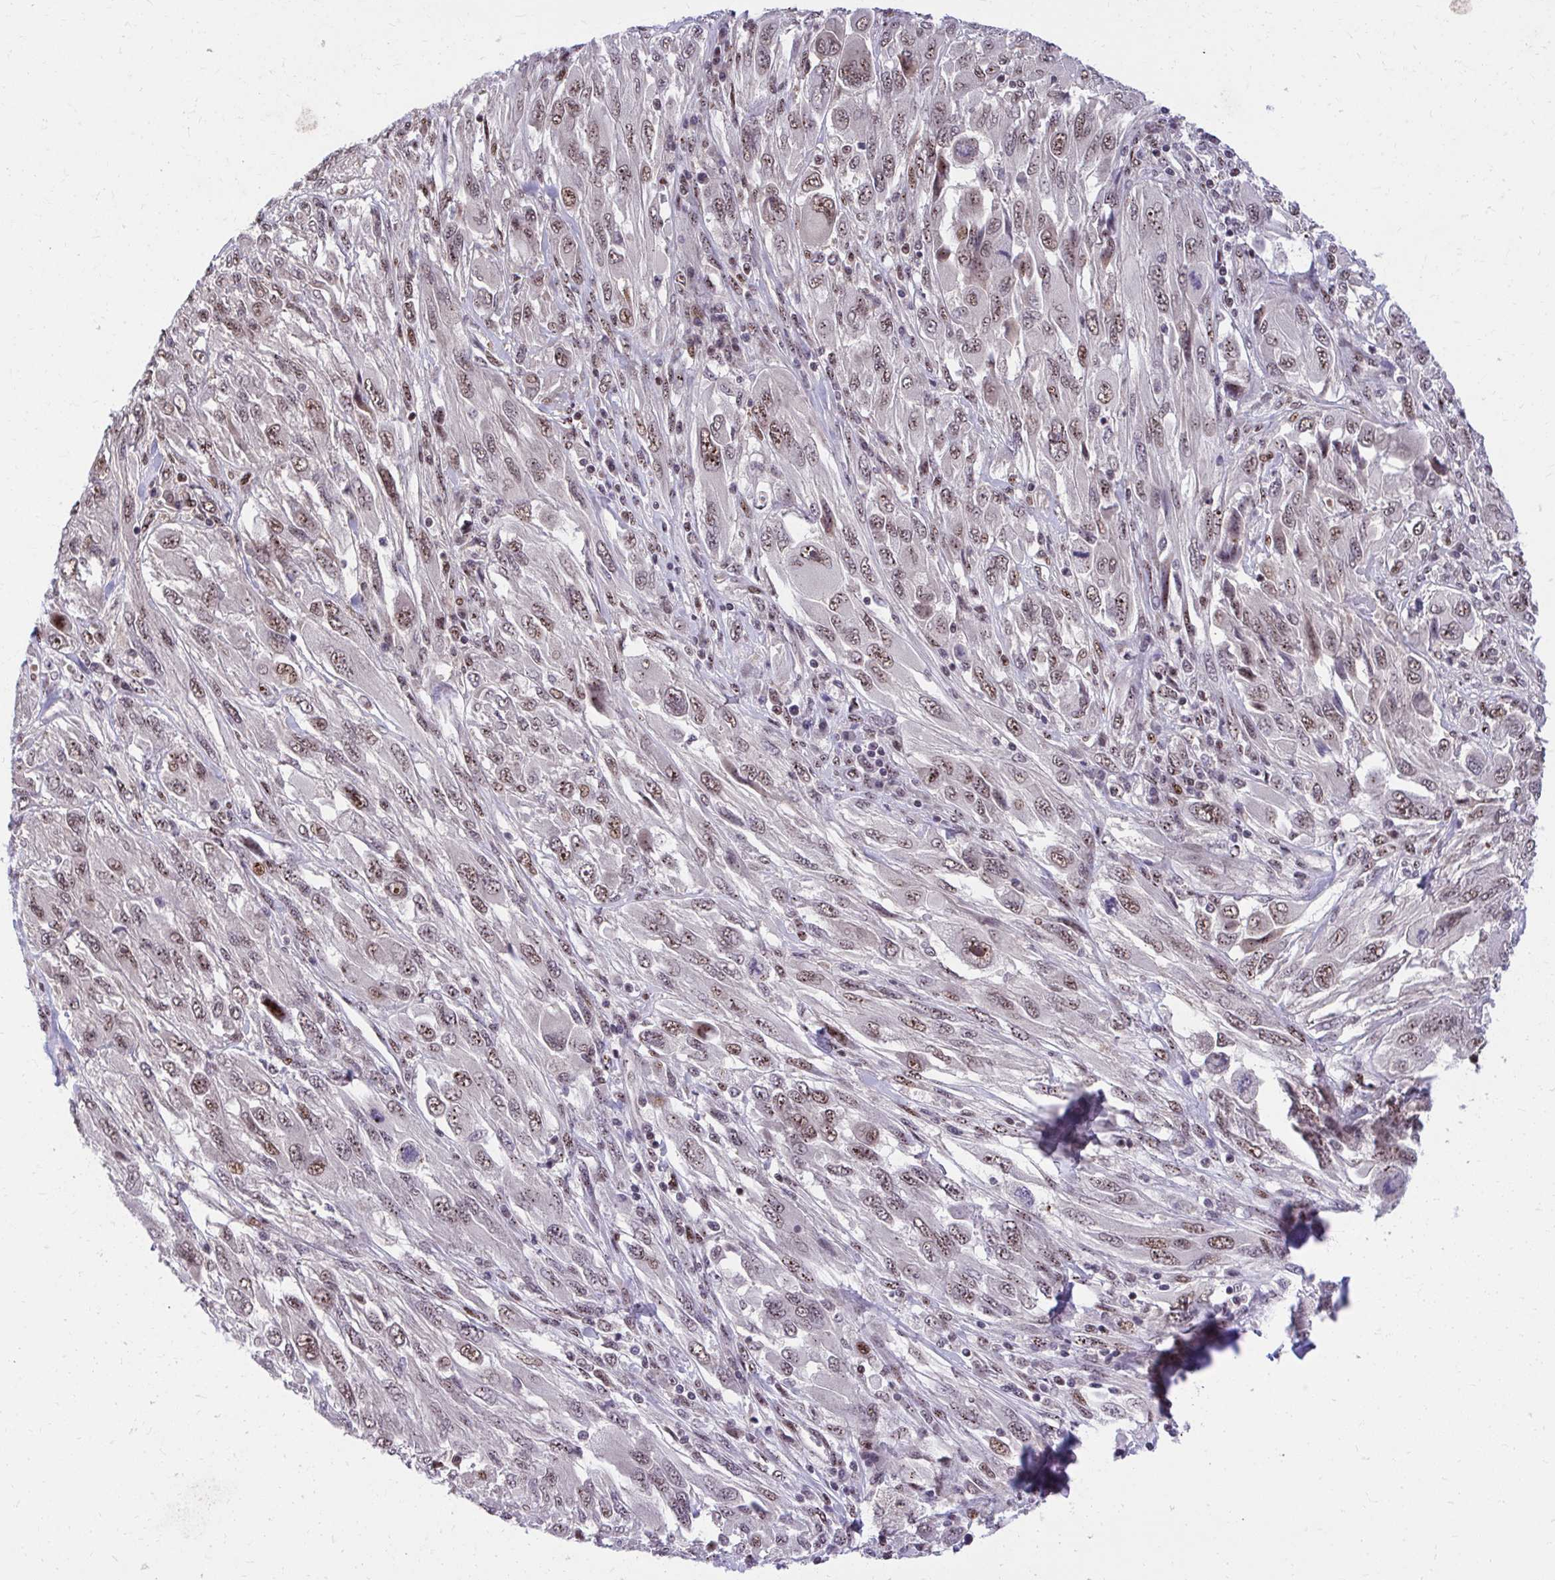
{"staining": {"intensity": "moderate", "quantity": ">75%", "location": "nuclear"}, "tissue": "melanoma", "cell_type": "Tumor cells", "image_type": "cancer", "snomed": [{"axis": "morphology", "description": "Malignant melanoma, NOS"}, {"axis": "topography", "description": "Skin"}], "caption": "An immunohistochemistry photomicrograph of tumor tissue is shown. Protein staining in brown labels moderate nuclear positivity in melanoma within tumor cells.", "gene": "HOXA4", "patient": {"sex": "female", "age": 91}}